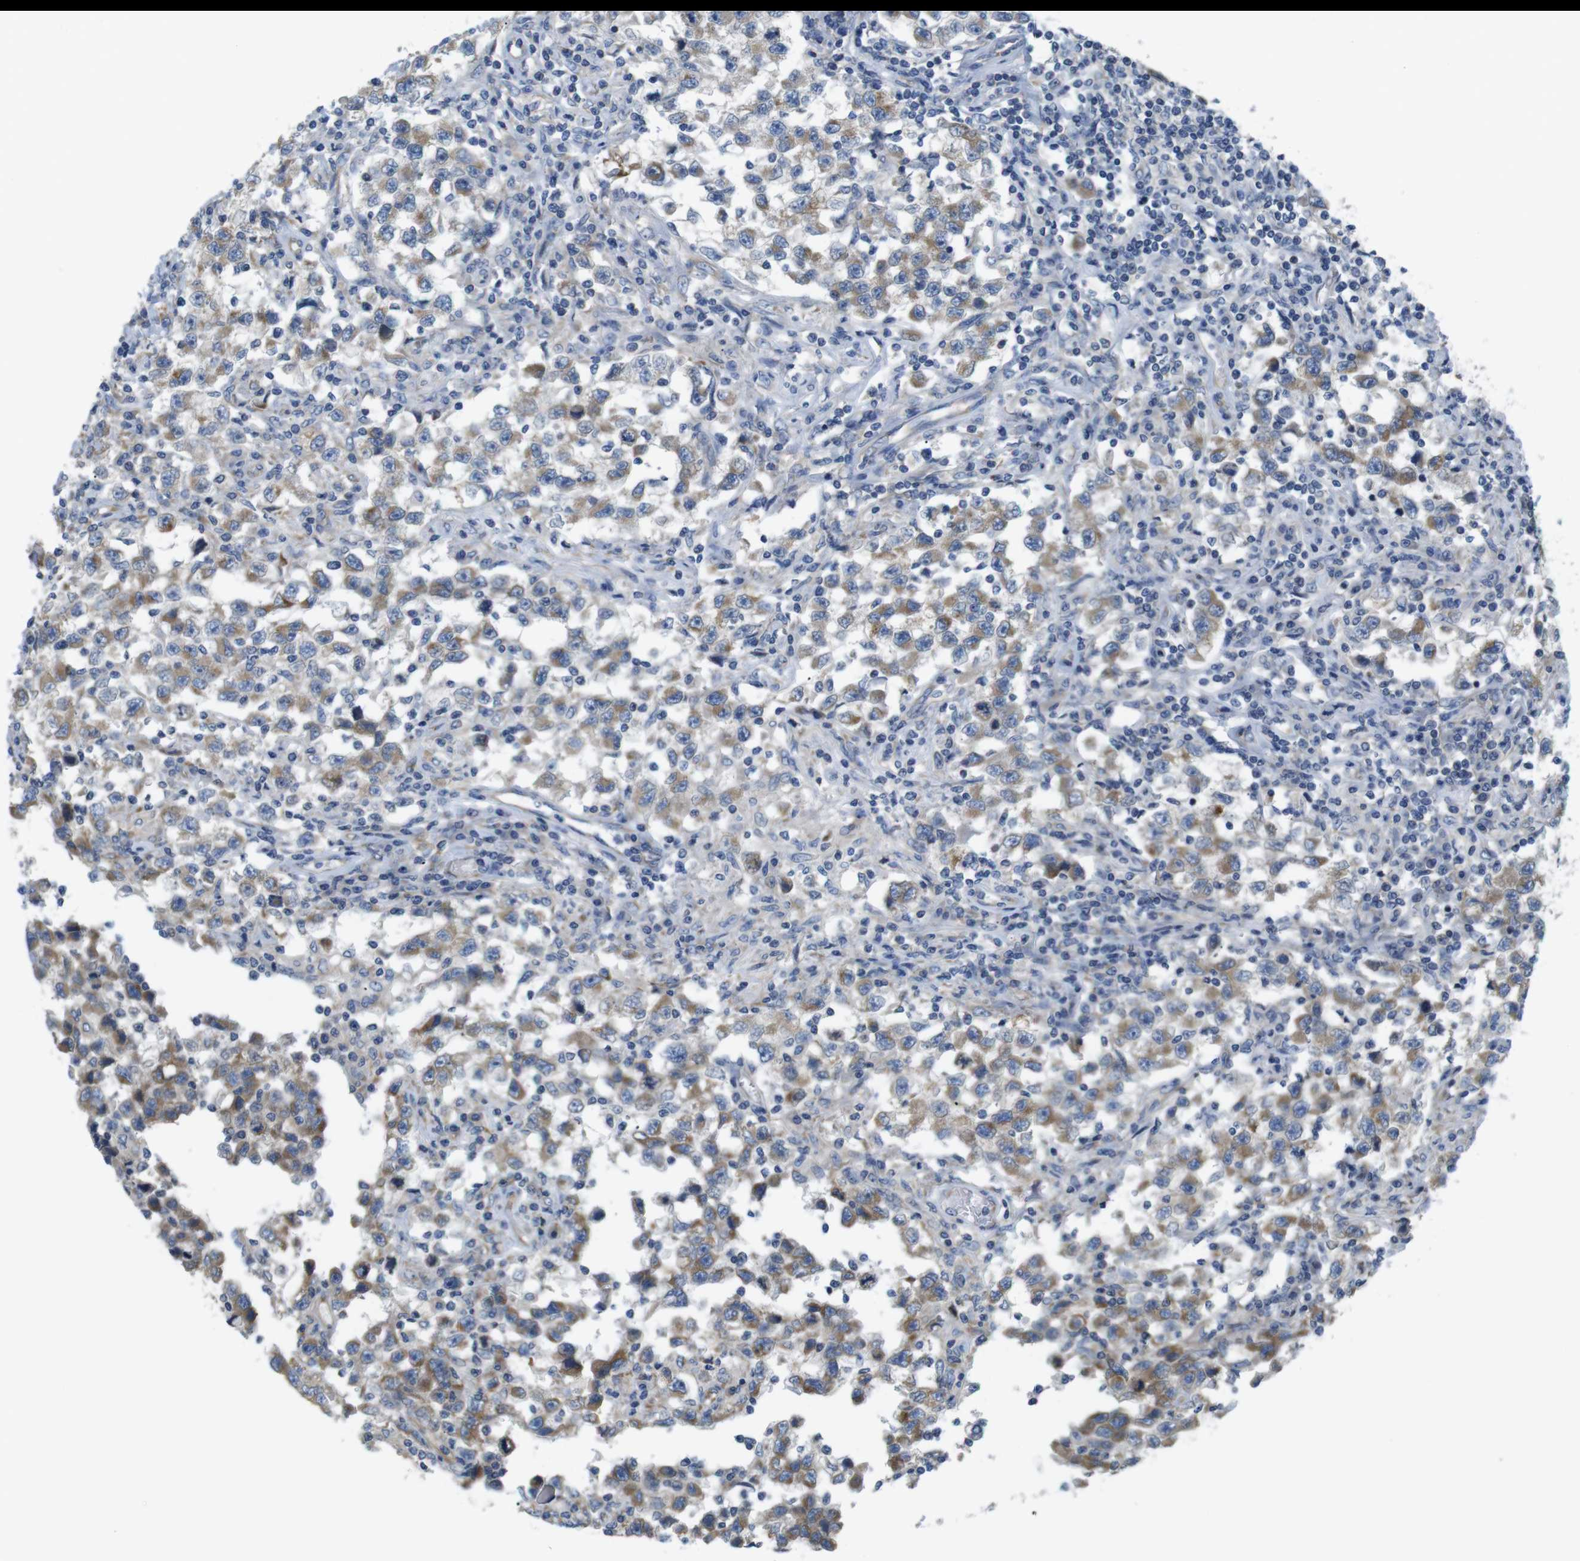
{"staining": {"intensity": "moderate", "quantity": ">75%", "location": "cytoplasmic/membranous"}, "tissue": "testis cancer", "cell_type": "Tumor cells", "image_type": "cancer", "snomed": [{"axis": "morphology", "description": "Carcinoma, Embryonal, NOS"}, {"axis": "topography", "description": "Testis"}], "caption": "This photomicrograph exhibits immunohistochemistry (IHC) staining of human testis embryonal carcinoma, with medium moderate cytoplasmic/membranous positivity in about >75% of tumor cells.", "gene": "PCNX2", "patient": {"sex": "male", "age": 21}}